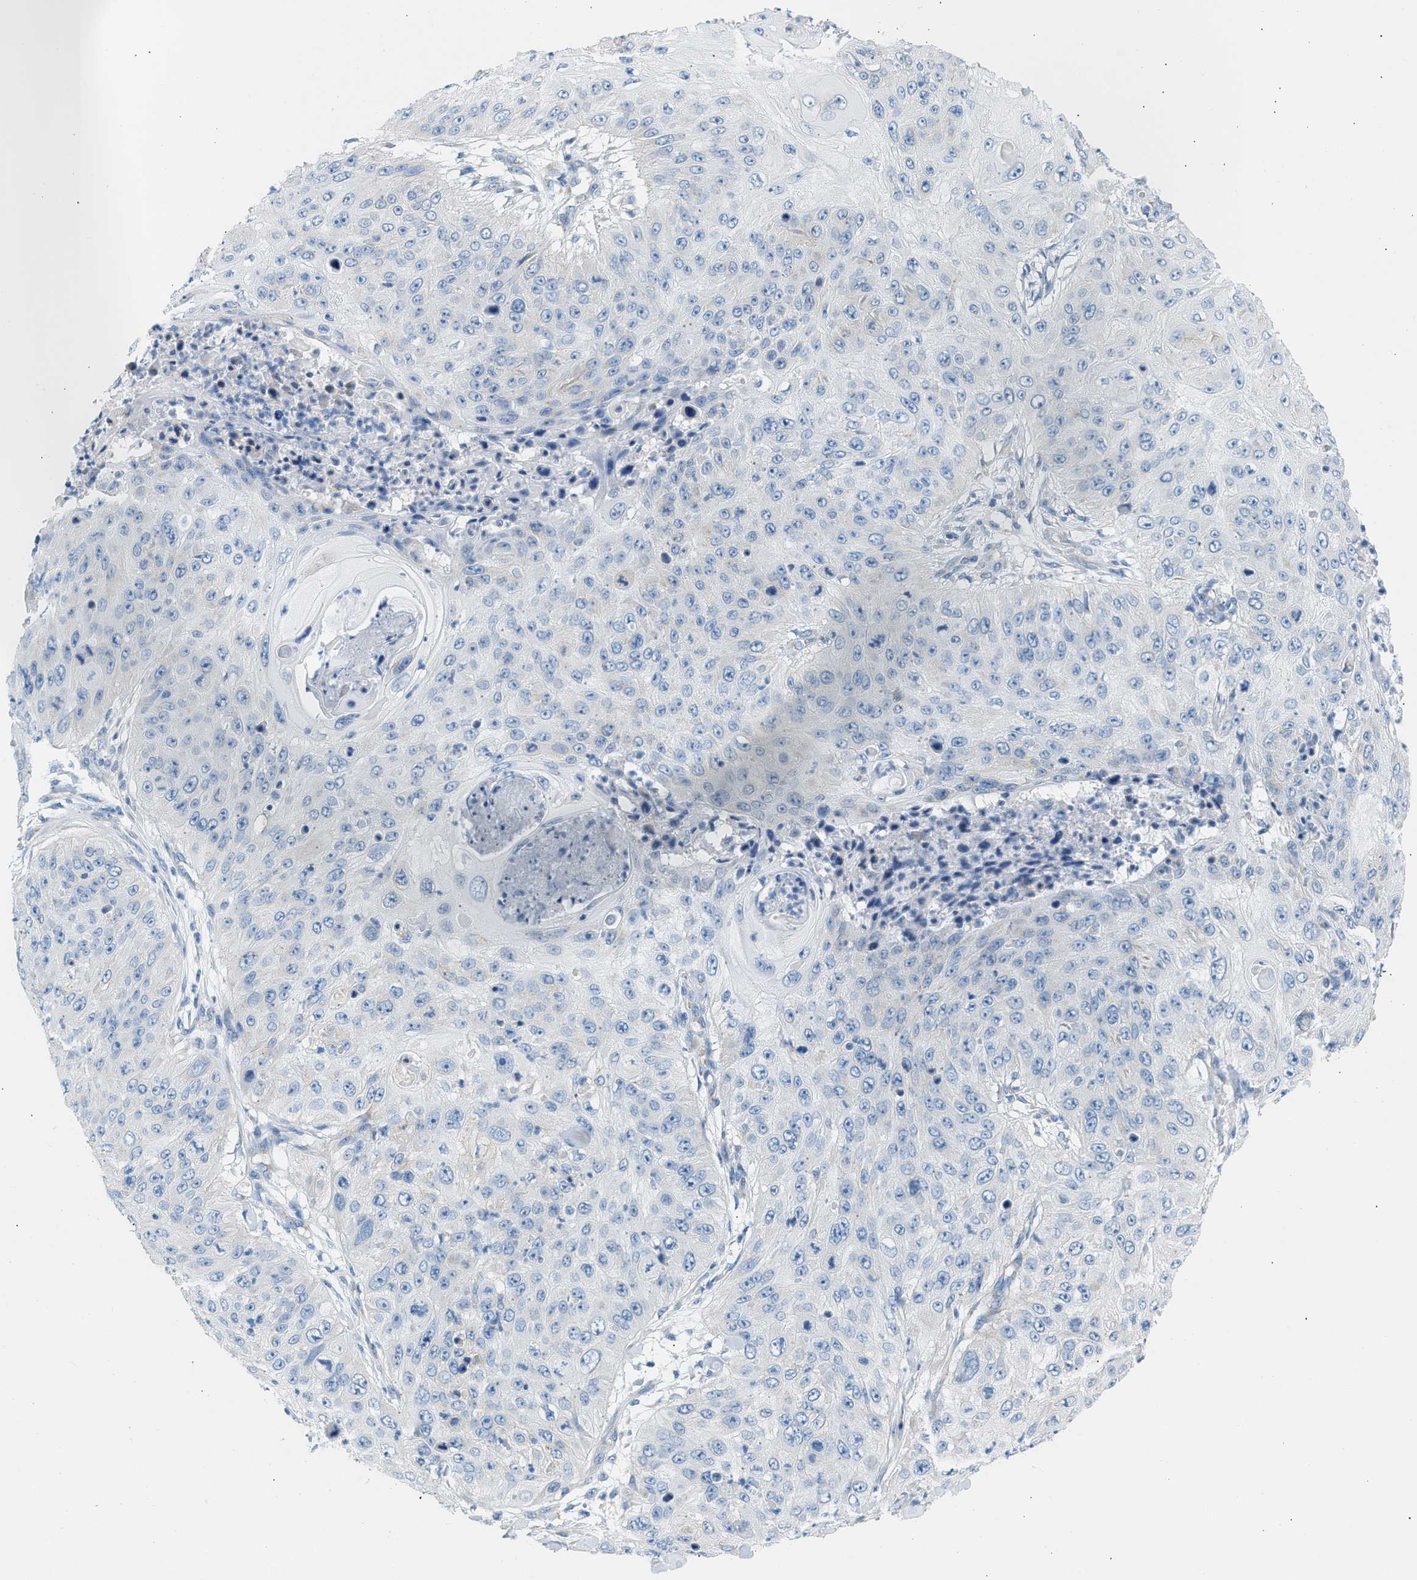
{"staining": {"intensity": "negative", "quantity": "none", "location": "none"}, "tissue": "skin cancer", "cell_type": "Tumor cells", "image_type": "cancer", "snomed": [{"axis": "morphology", "description": "Squamous cell carcinoma, NOS"}, {"axis": "topography", "description": "Skin"}], "caption": "Squamous cell carcinoma (skin) stained for a protein using immunohistochemistry displays no positivity tumor cells.", "gene": "NDUFS8", "patient": {"sex": "female", "age": 80}}